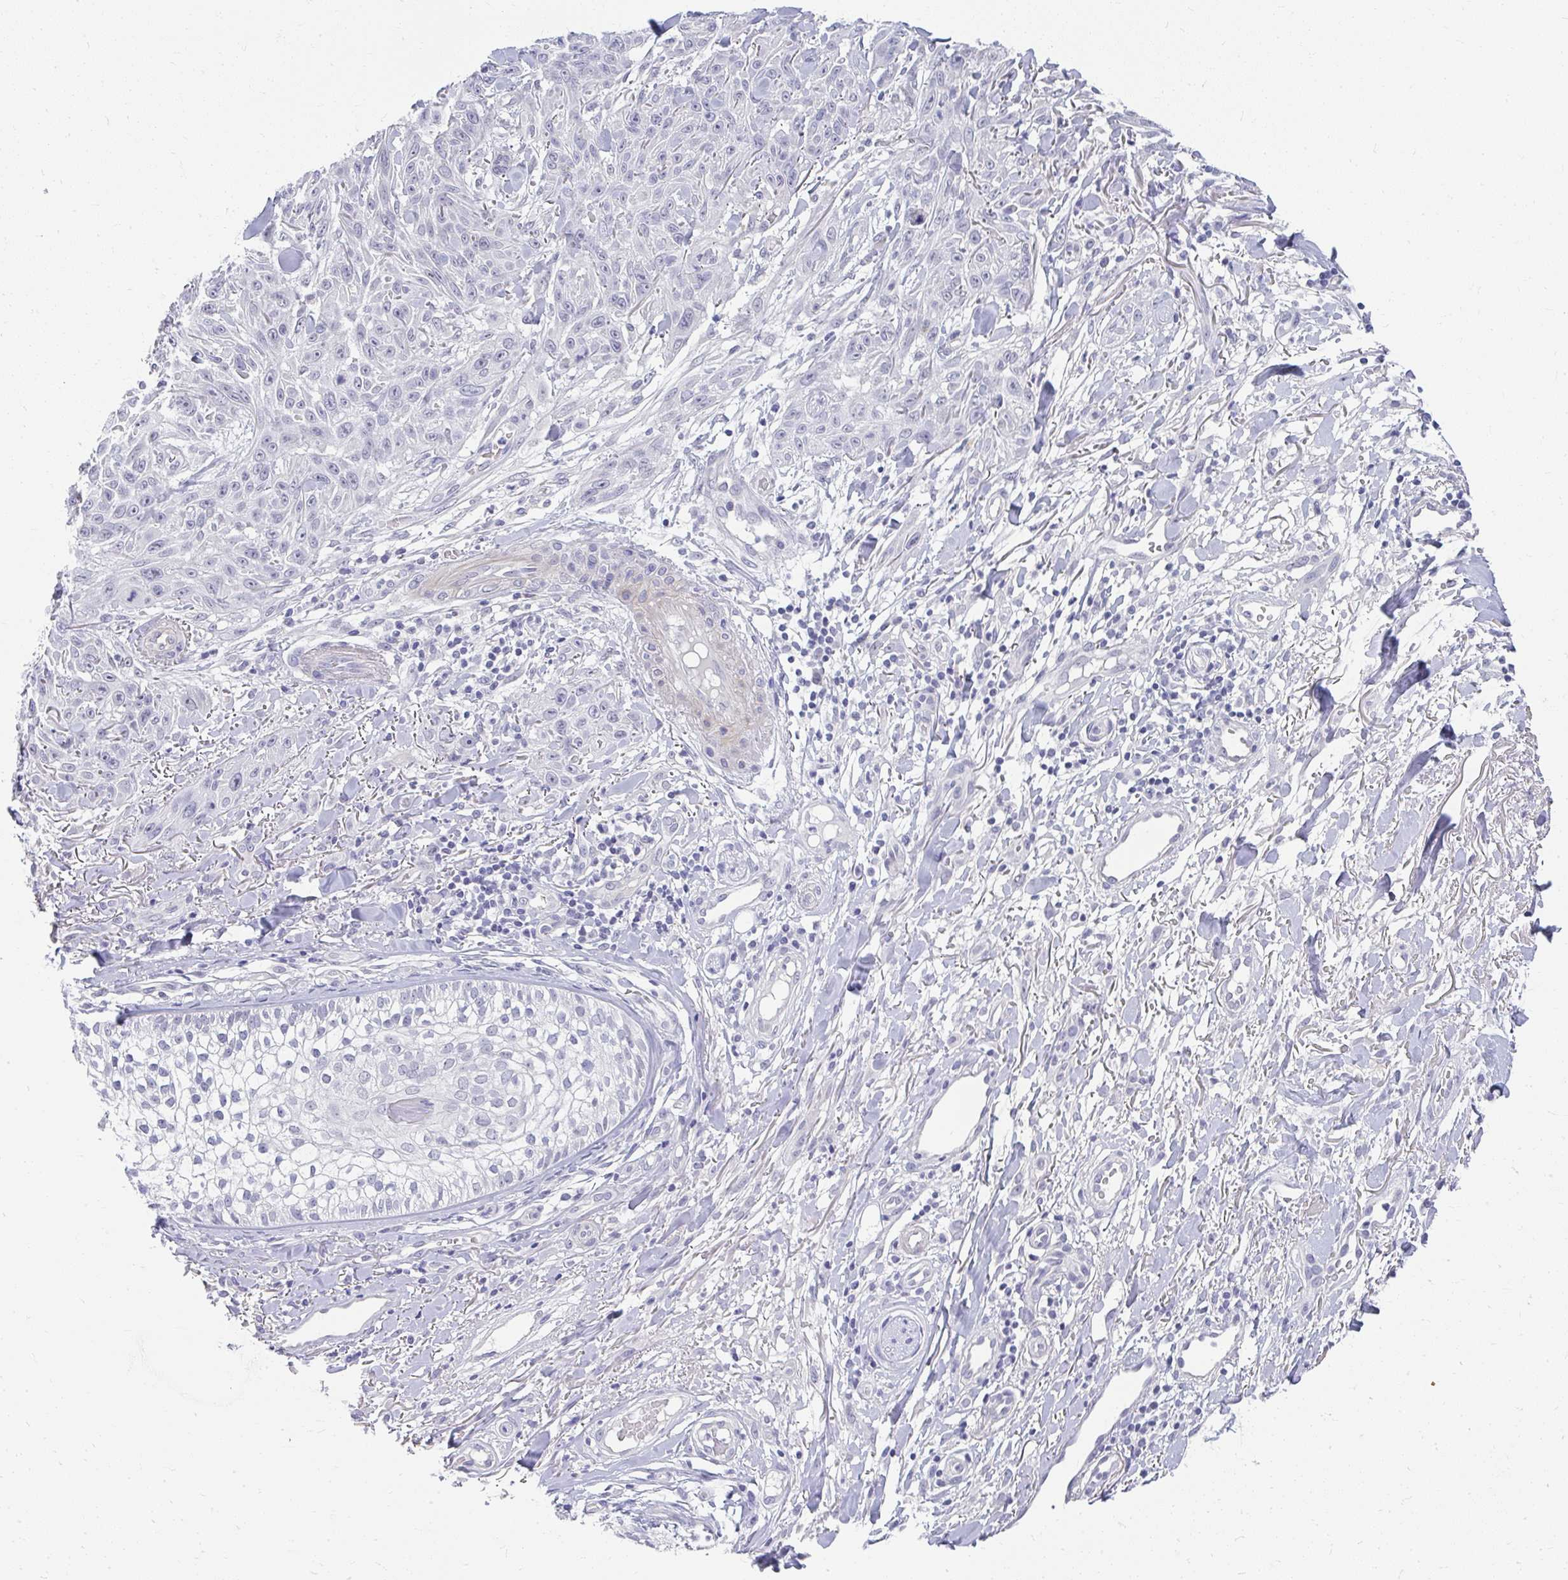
{"staining": {"intensity": "negative", "quantity": "none", "location": "none"}, "tissue": "skin cancer", "cell_type": "Tumor cells", "image_type": "cancer", "snomed": [{"axis": "morphology", "description": "Squamous cell carcinoma, NOS"}, {"axis": "topography", "description": "Skin"}], "caption": "IHC micrograph of human skin squamous cell carcinoma stained for a protein (brown), which demonstrates no staining in tumor cells.", "gene": "TEX33", "patient": {"sex": "male", "age": 86}}